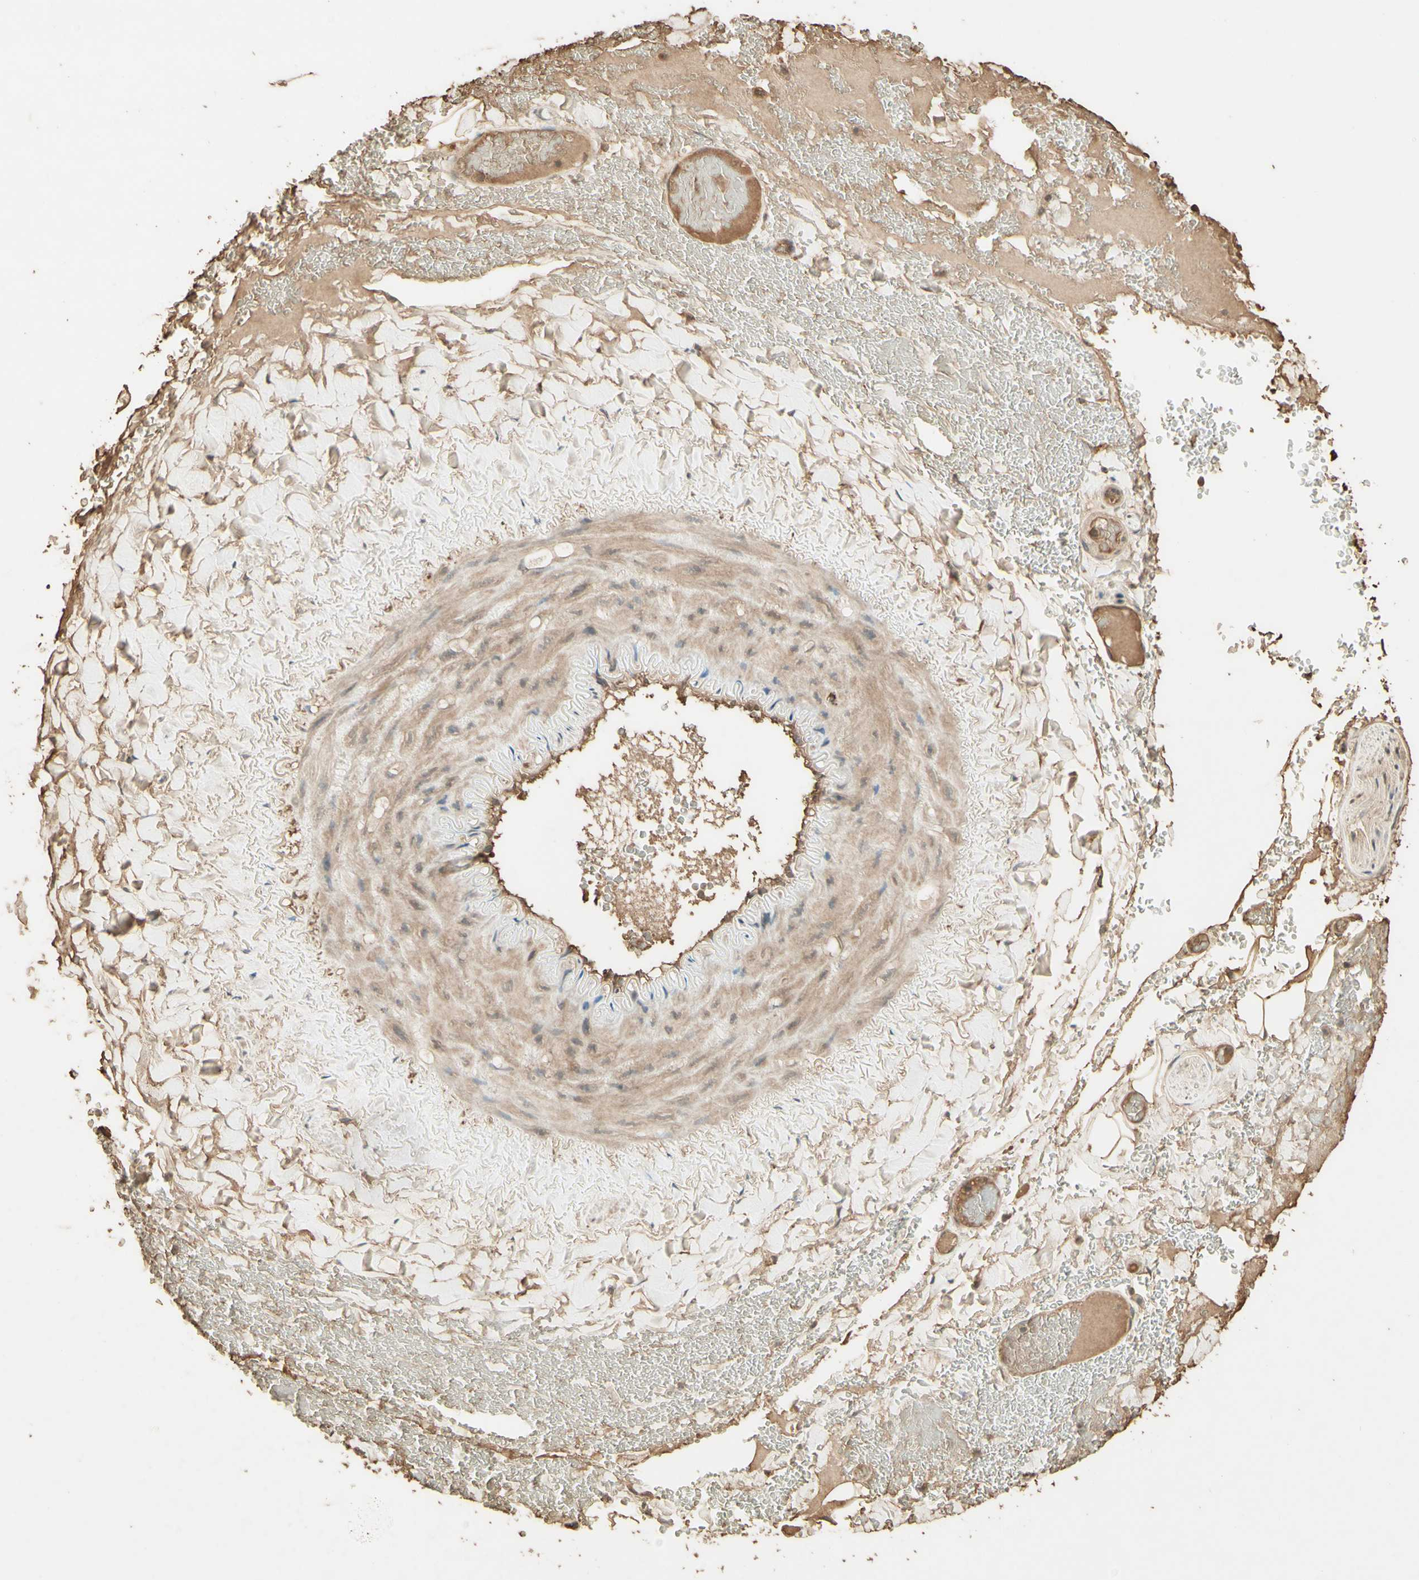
{"staining": {"intensity": "moderate", "quantity": ">75%", "location": "cytoplasmic/membranous"}, "tissue": "adipose tissue", "cell_type": "Adipocytes", "image_type": "normal", "snomed": [{"axis": "morphology", "description": "Normal tissue, NOS"}, {"axis": "topography", "description": "Peripheral nerve tissue"}], "caption": "This is a micrograph of immunohistochemistry staining of normal adipose tissue, which shows moderate expression in the cytoplasmic/membranous of adipocytes.", "gene": "SMAD9", "patient": {"sex": "male", "age": 70}}